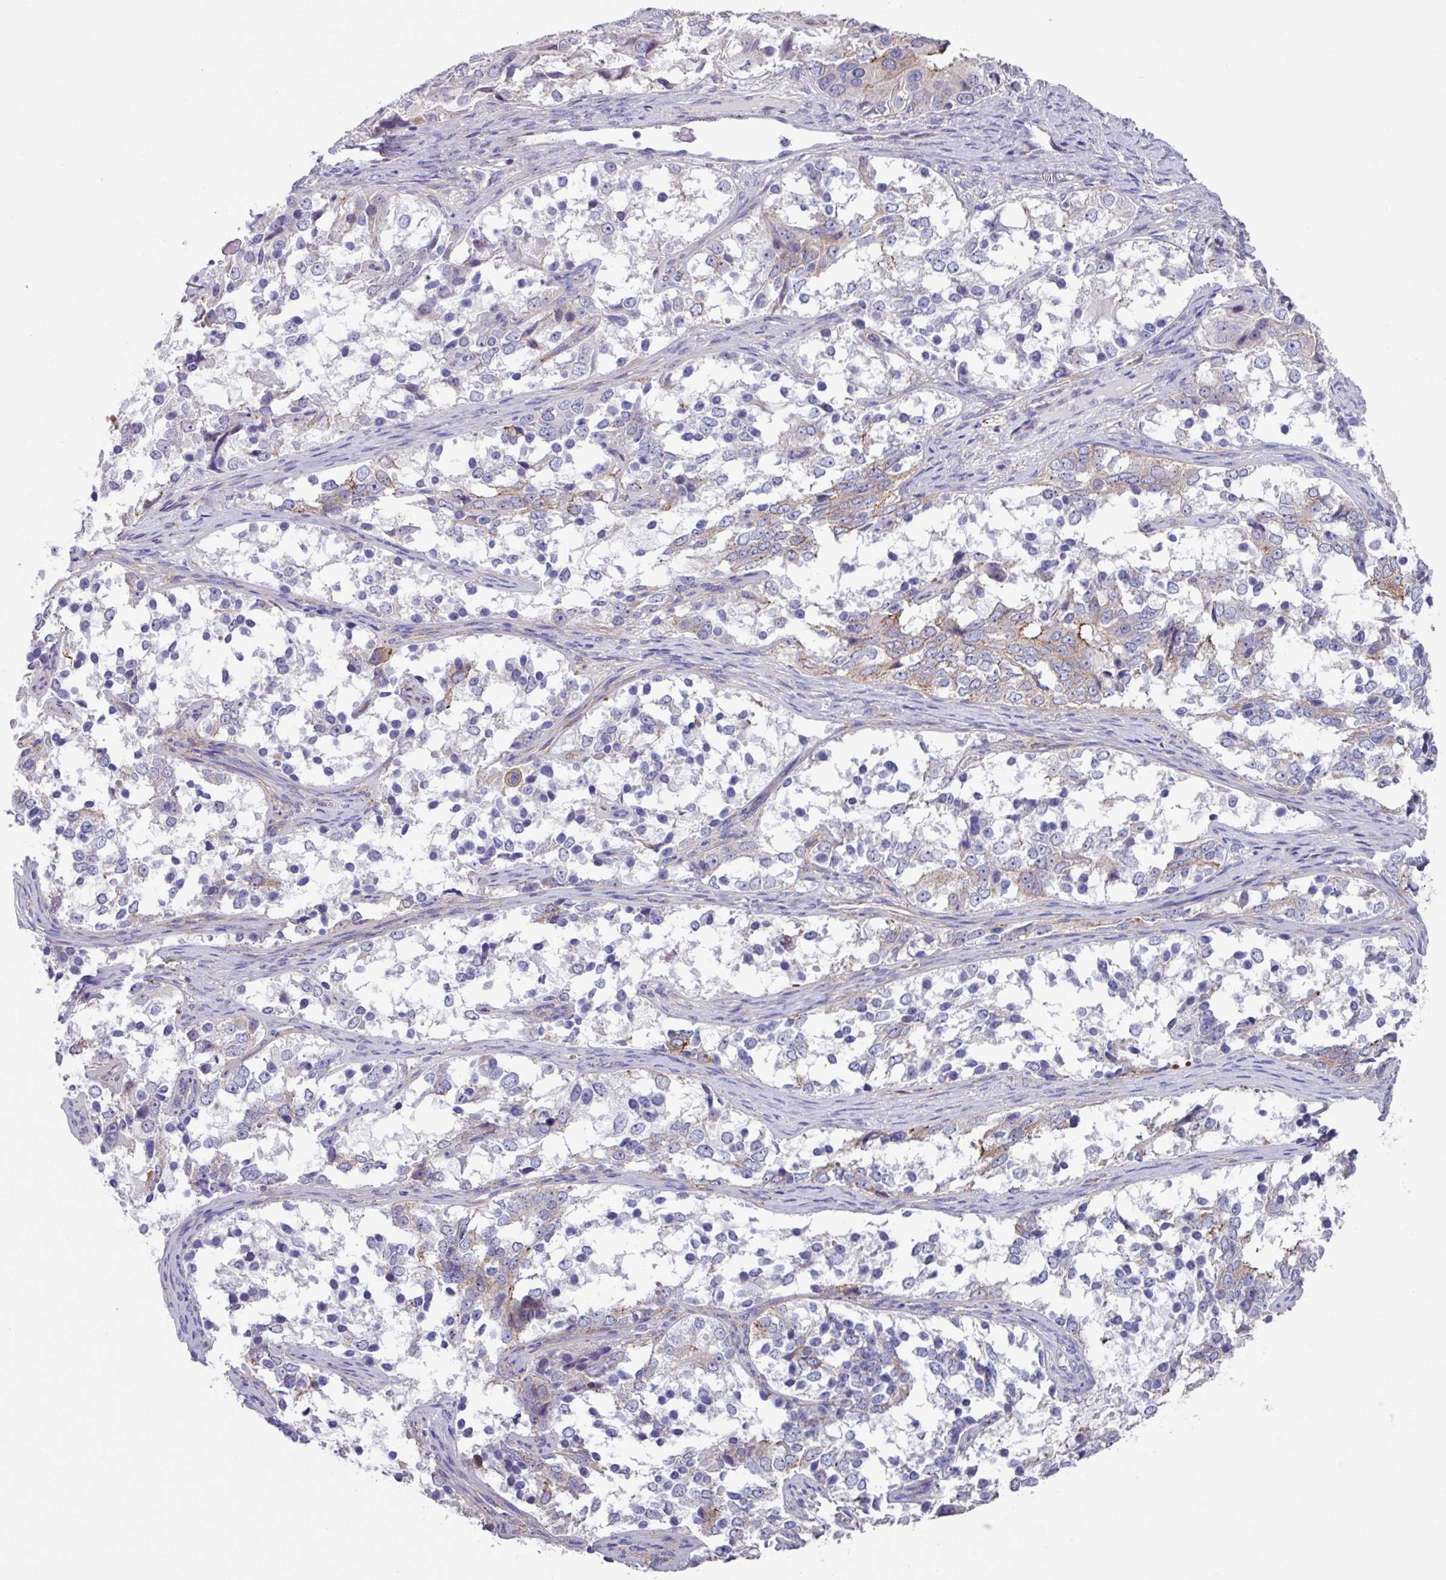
{"staining": {"intensity": "moderate", "quantity": "<25%", "location": "cytoplasmic/membranous"}, "tissue": "ovarian cancer", "cell_type": "Tumor cells", "image_type": "cancer", "snomed": [{"axis": "morphology", "description": "Carcinoma, endometroid"}, {"axis": "topography", "description": "Ovary"}], "caption": "Immunohistochemistry (IHC) micrograph of human ovarian endometroid carcinoma stained for a protein (brown), which displays low levels of moderate cytoplasmic/membranous expression in approximately <25% of tumor cells.", "gene": "OTULIN", "patient": {"sex": "female", "age": 51}}